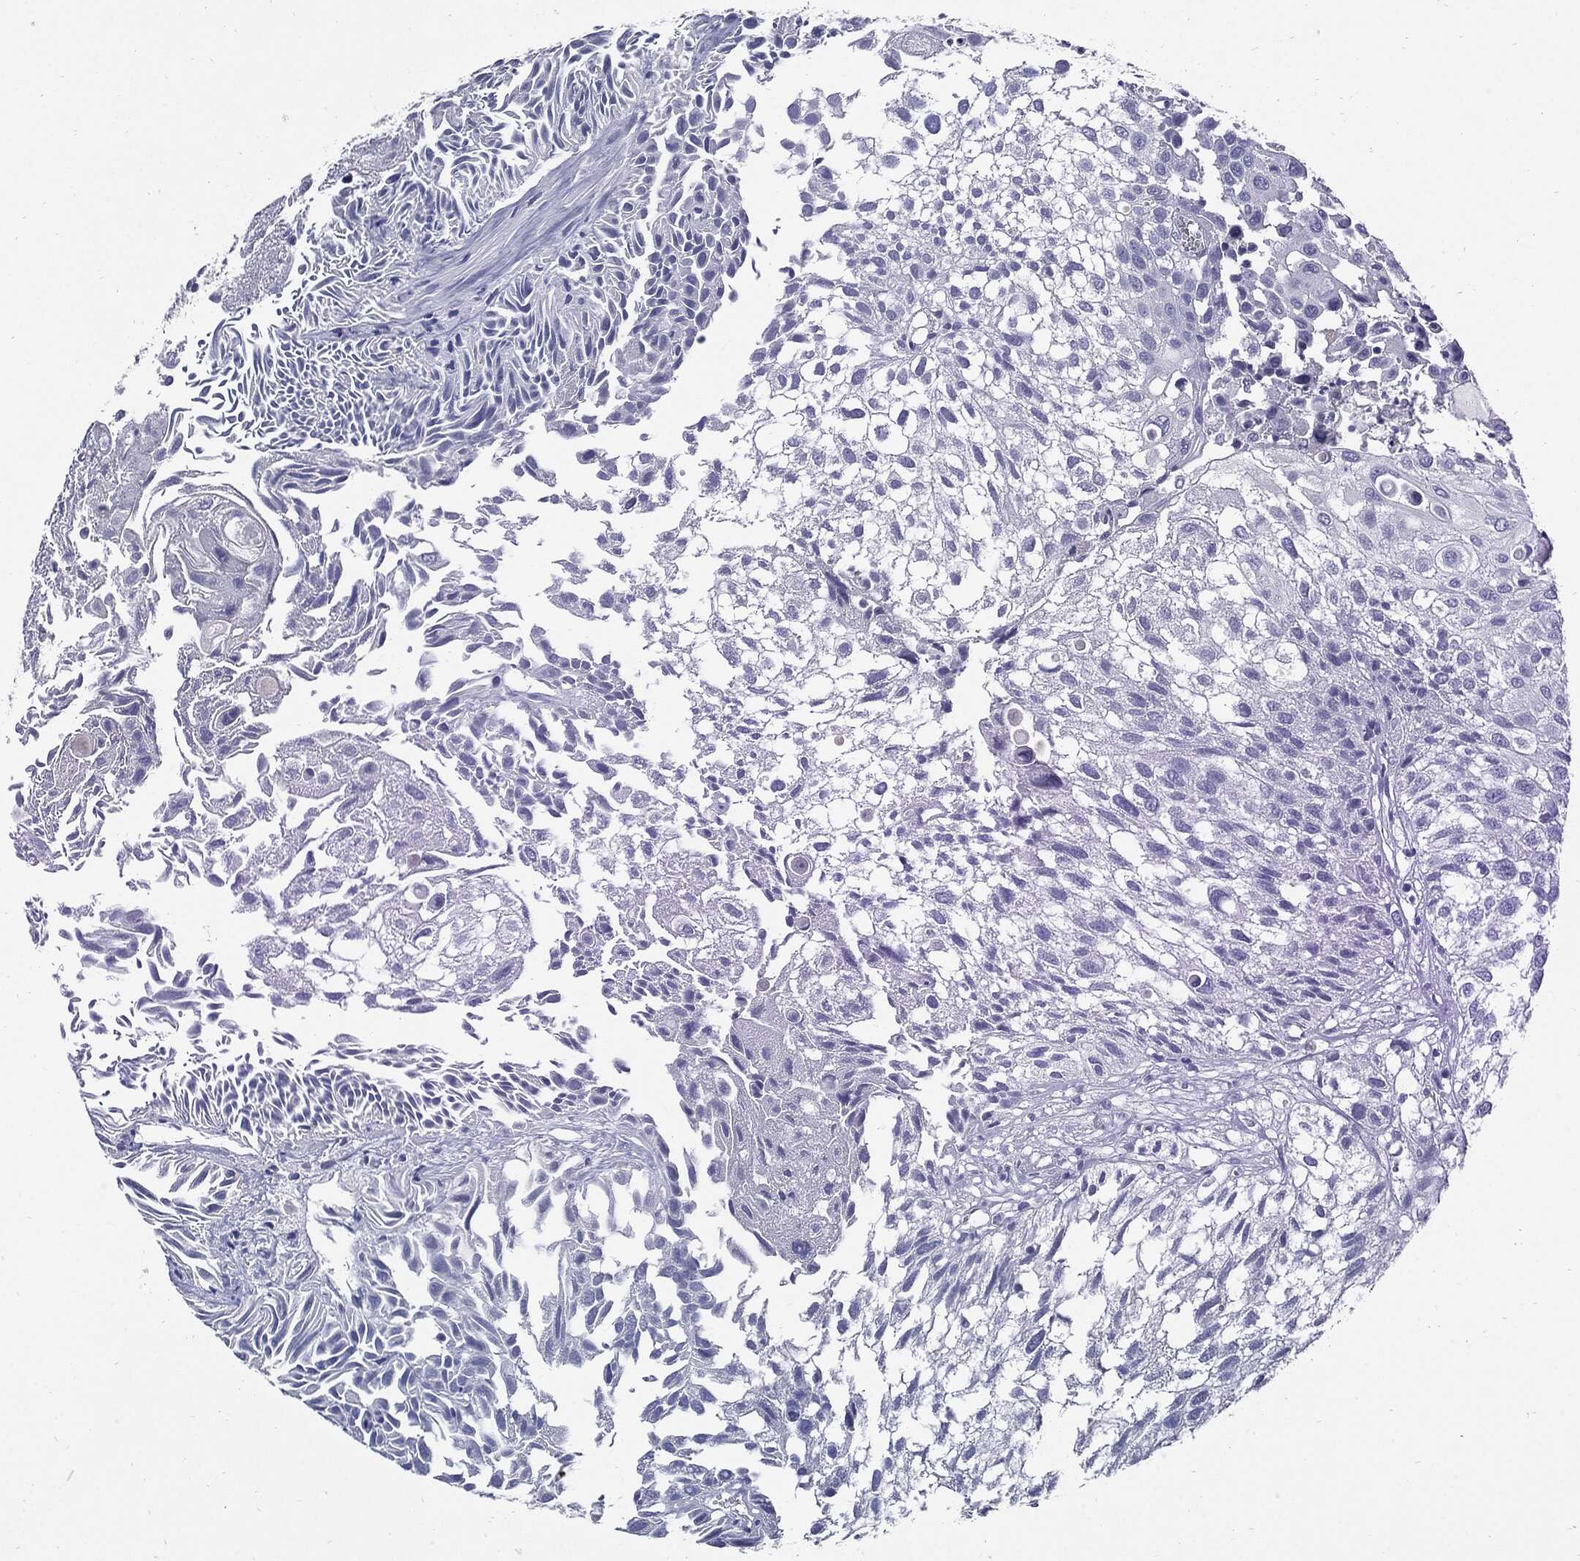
{"staining": {"intensity": "negative", "quantity": "none", "location": "none"}, "tissue": "urothelial cancer", "cell_type": "Tumor cells", "image_type": "cancer", "snomed": [{"axis": "morphology", "description": "Urothelial carcinoma, High grade"}, {"axis": "topography", "description": "Urinary bladder"}], "caption": "Immunohistochemistry histopathology image of neoplastic tissue: high-grade urothelial carcinoma stained with DAB exhibits no significant protein positivity in tumor cells. The staining was performed using DAB to visualize the protein expression in brown, while the nuclei were stained in blue with hematoxylin (Magnification: 20x).", "gene": "CPE", "patient": {"sex": "female", "age": 79}}